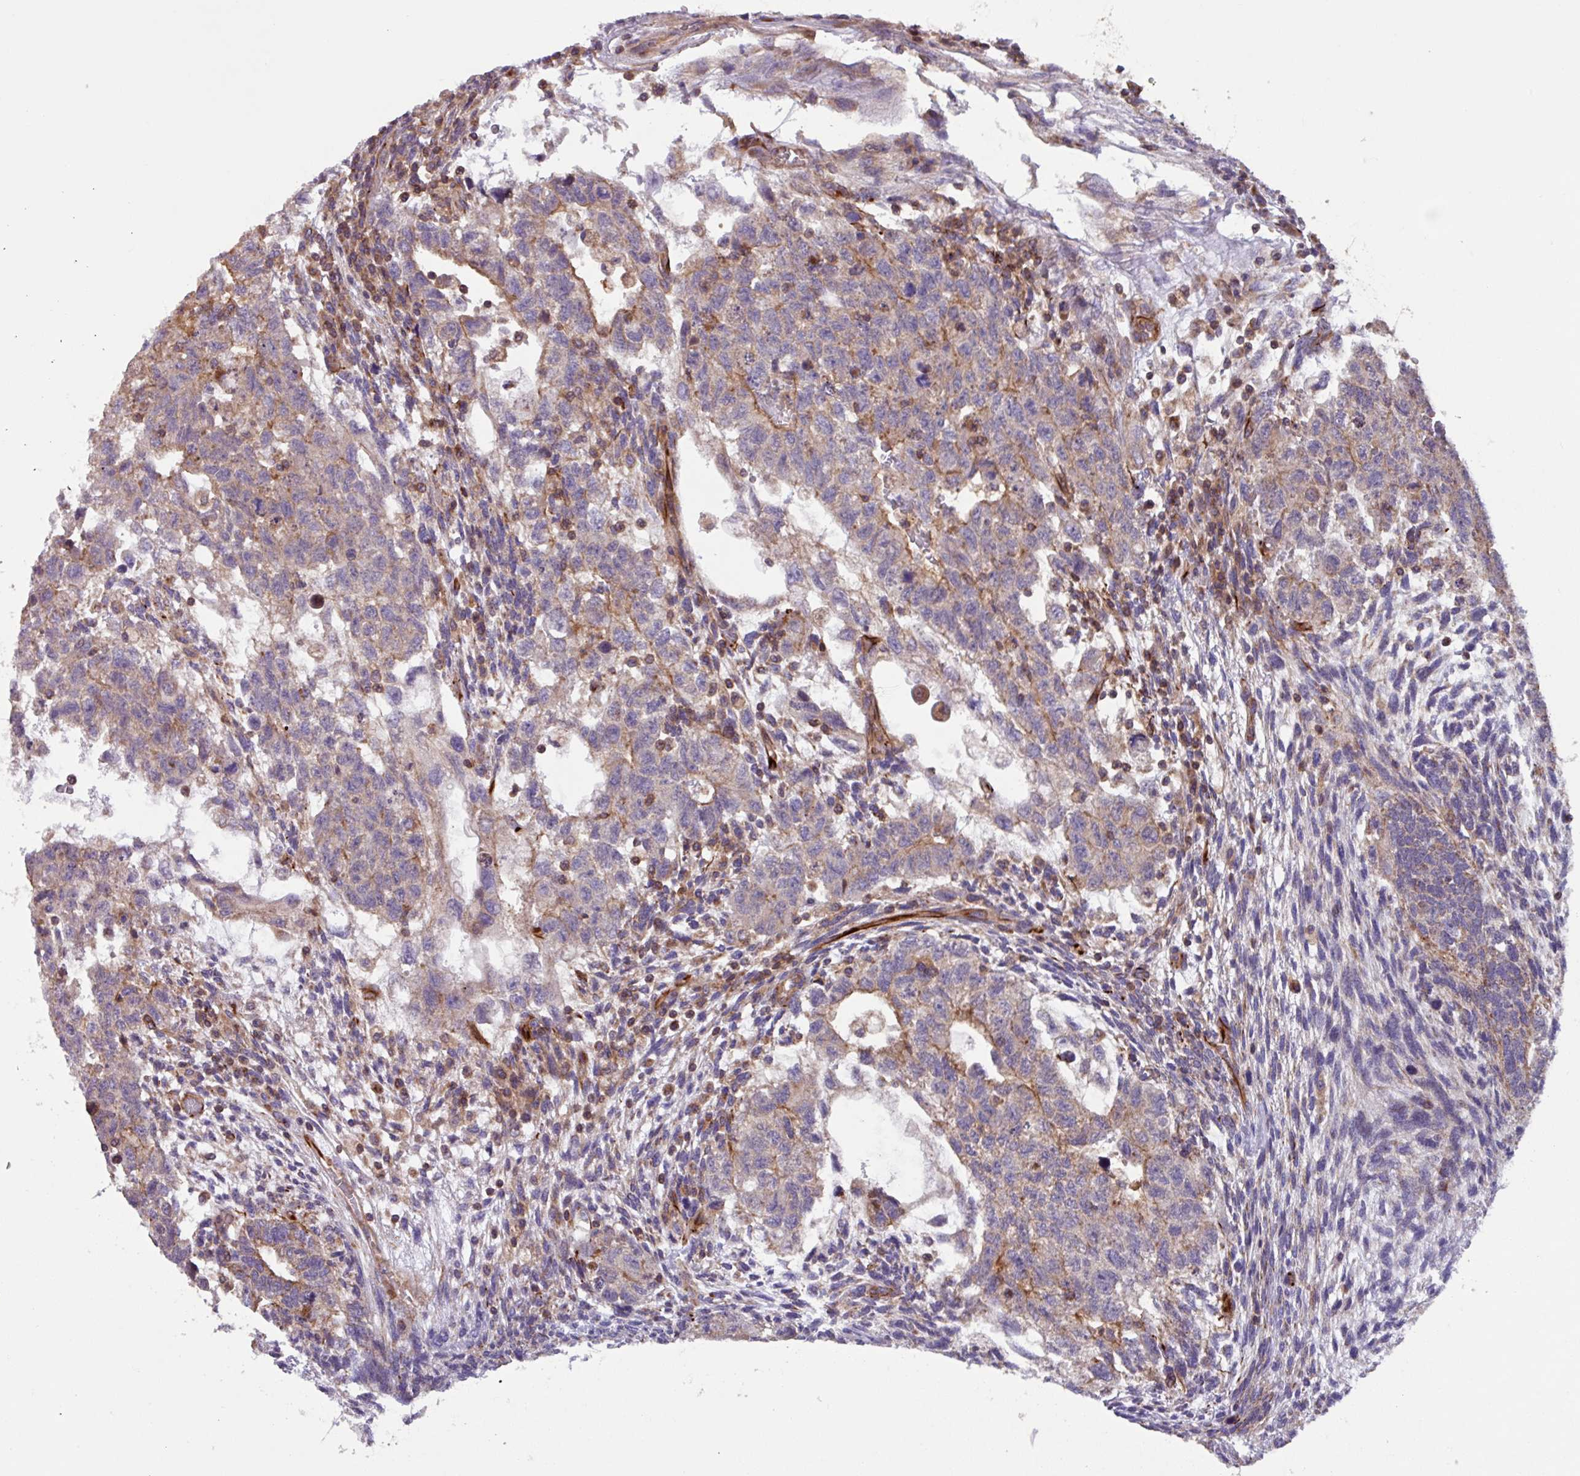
{"staining": {"intensity": "weak", "quantity": "25%-75%", "location": "cytoplasmic/membranous"}, "tissue": "testis cancer", "cell_type": "Tumor cells", "image_type": "cancer", "snomed": [{"axis": "morphology", "description": "Normal tissue, NOS"}, {"axis": "morphology", "description": "Carcinoma, Embryonal, NOS"}, {"axis": "topography", "description": "Testis"}], "caption": "IHC histopathology image of human testis cancer stained for a protein (brown), which reveals low levels of weak cytoplasmic/membranous staining in about 25%-75% of tumor cells.", "gene": "PLEKHD1", "patient": {"sex": "male", "age": 36}}